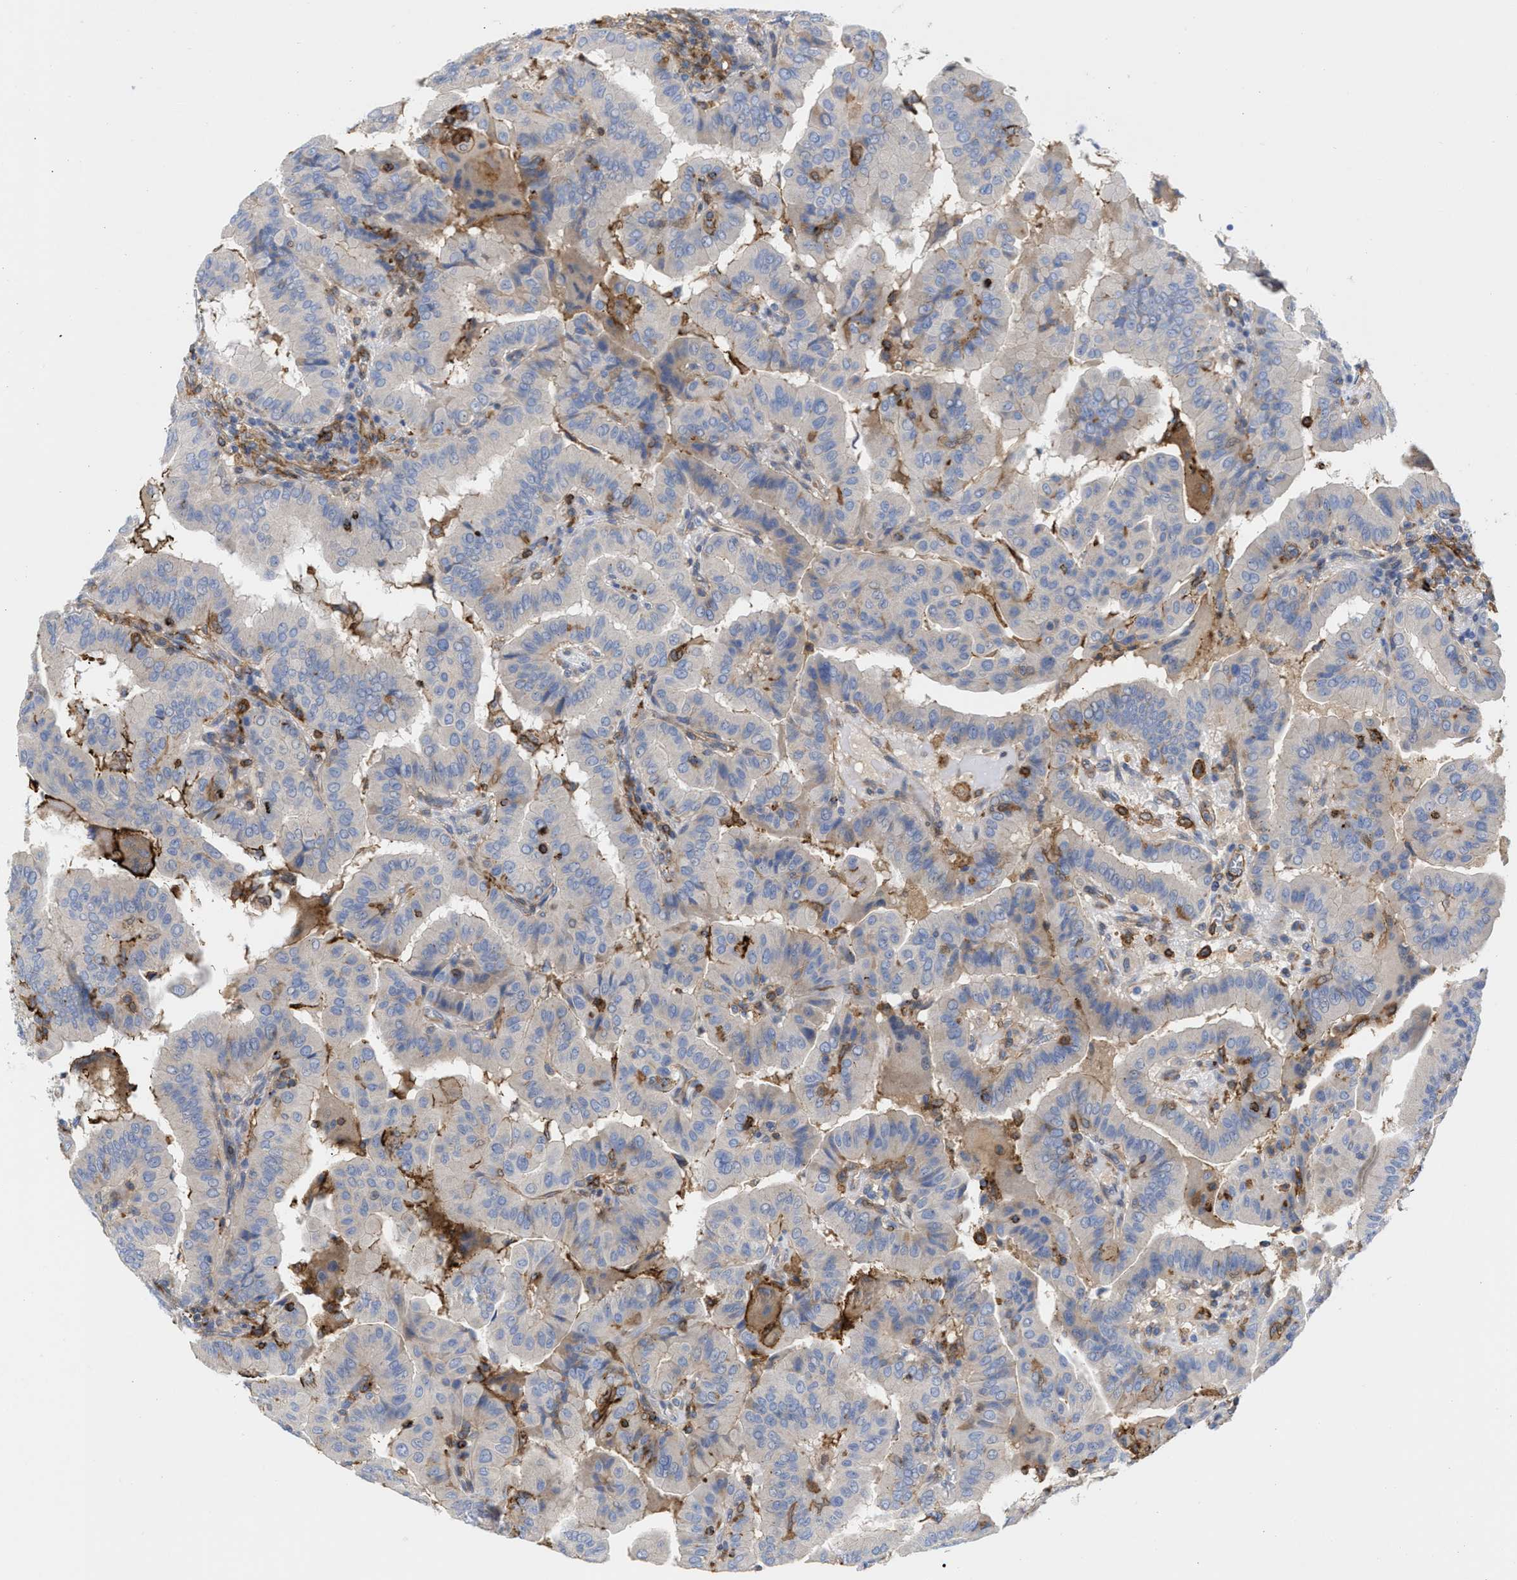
{"staining": {"intensity": "negative", "quantity": "none", "location": "none"}, "tissue": "thyroid cancer", "cell_type": "Tumor cells", "image_type": "cancer", "snomed": [{"axis": "morphology", "description": "Papillary adenocarcinoma, NOS"}, {"axis": "topography", "description": "Thyroid gland"}], "caption": "Protein analysis of thyroid cancer reveals no significant staining in tumor cells. Brightfield microscopy of IHC stained with DAB (brown) and hematoxylin (blue), captured at high magnification.", "gene": "HS3ST5", "patient": {"sex": "male", "age": 33}}